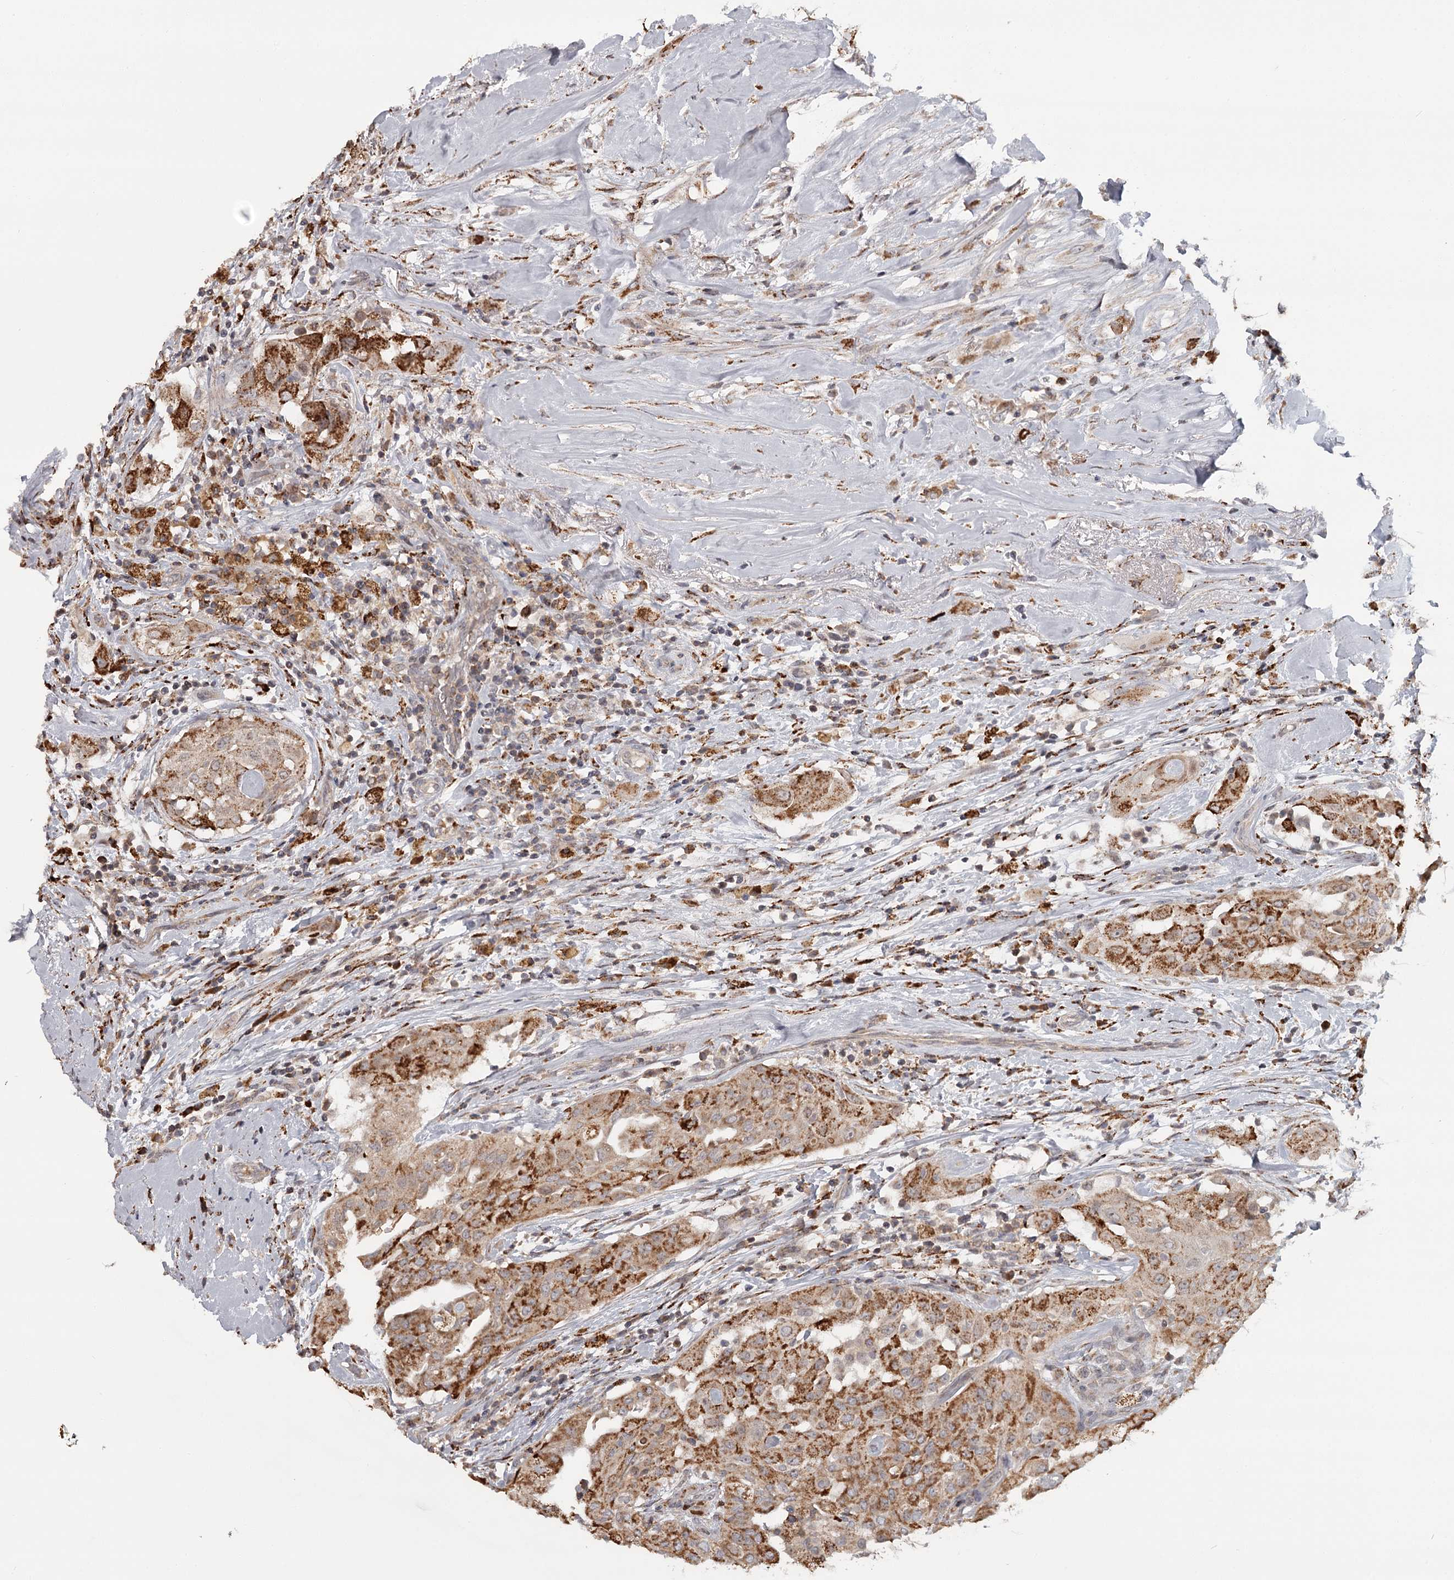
{"staining": {"intensity": "moderate", "quantity": ">75%", "location": "cytoplasmic/membranous"}, "tissue": "thyroid cancer", "cell_type": "Tumor cells", "image_type": "cancer", "snomed": [{"axis": "morphology", "description": "Papillary adenocarcinoma, NOS"}, {"axis": "topography", "description": "Thyroid gland"}], "caption": "The histopathology image exhibits a brown stain indicating the presence of a protein in the cytoplasmic/membranous of tumor cells in thyroid cancer.", "gene": "CDC123", "patient": {"sex": "female", "age": 59}}